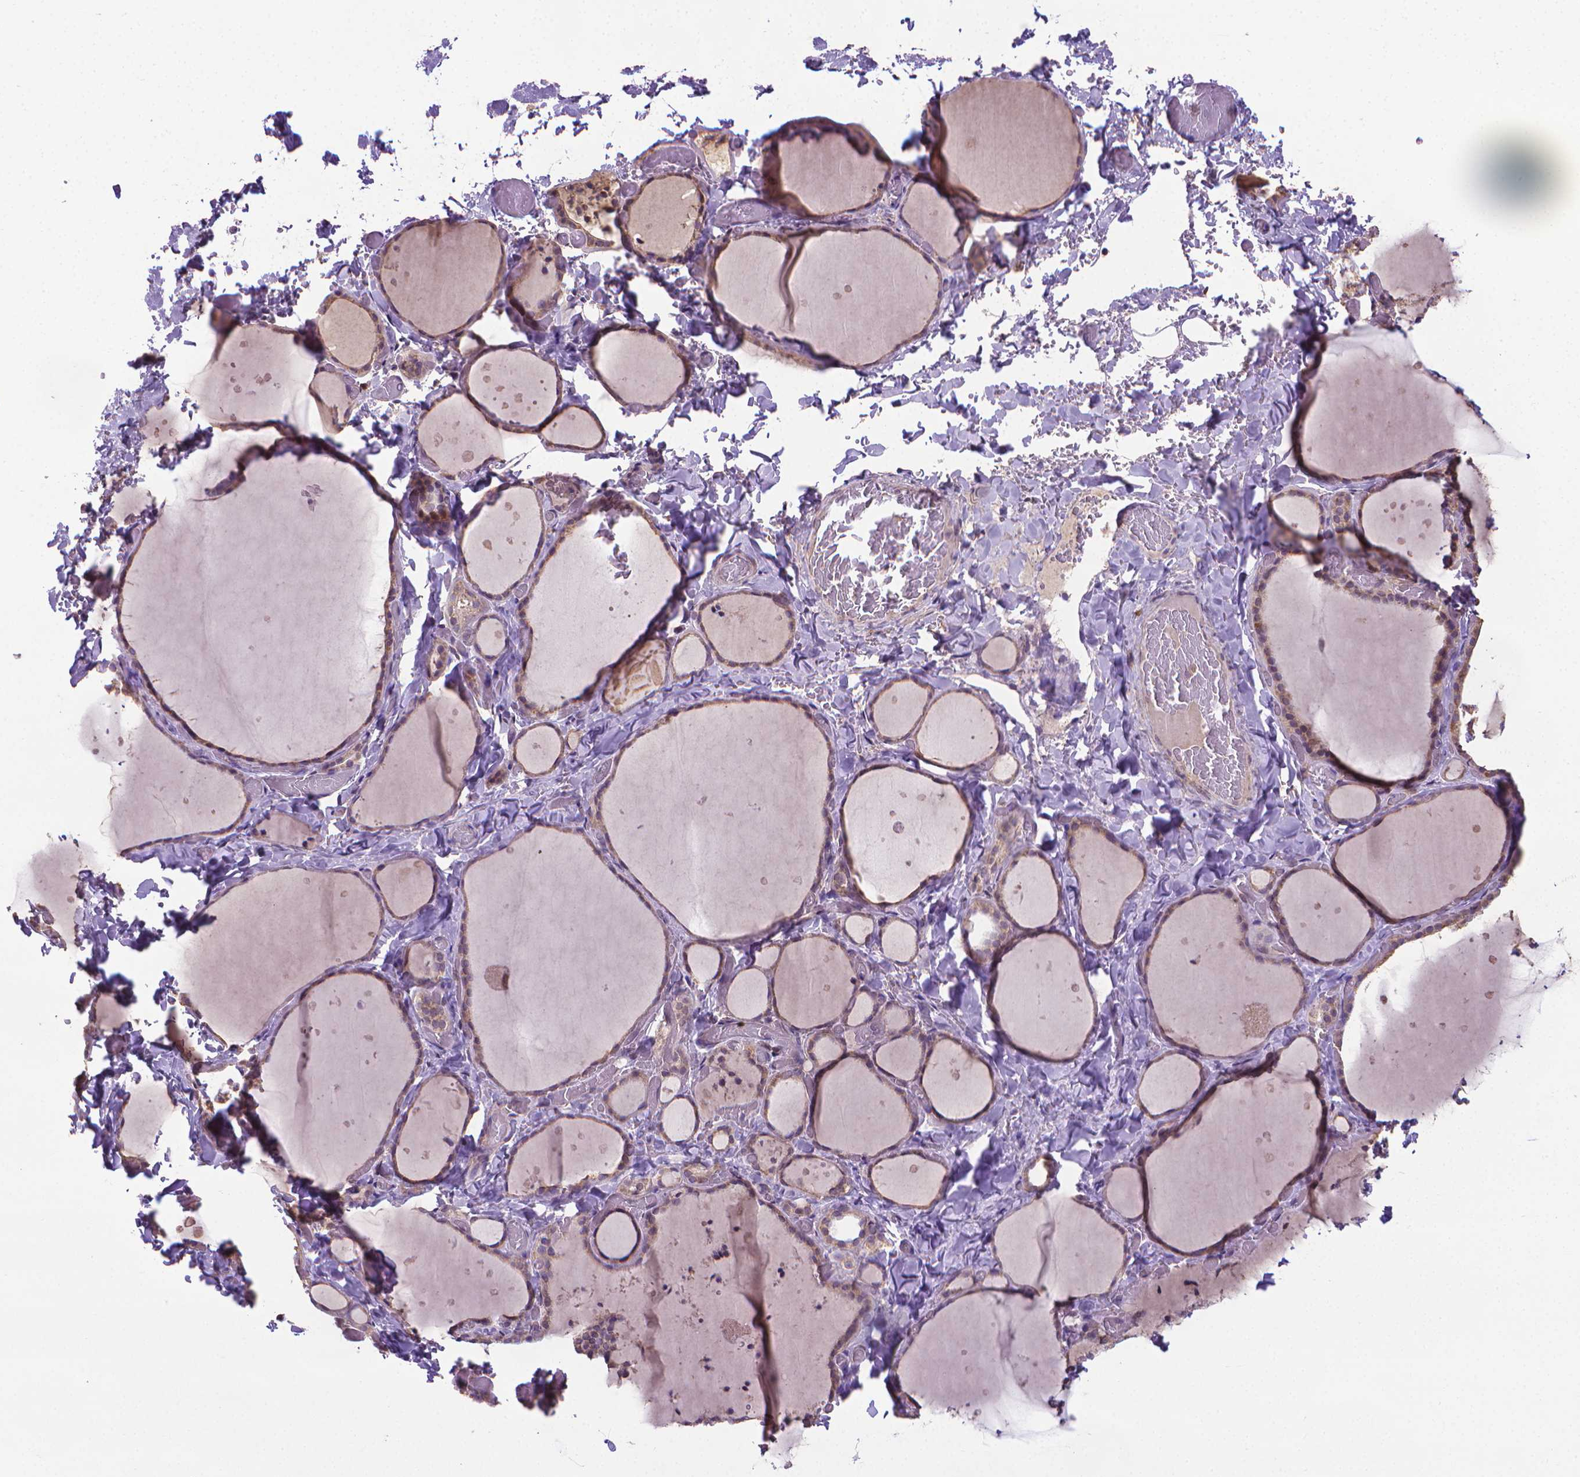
{"staining": {"intensity": "weak", "quantity": "25%-75%", "location": "cytoplasmic/membranous"}, "tissue": "thyroid gland", "cell_type": "Glandular cells", "image_type": "normal", "snomed": [{"axis": "morphology", "description": "Normal tissue, NOS"}, {"axis": "topography", "description": "Thyroid gland"}], "caption": "Brown immunohistochemical staining in benign human thyroid gland shows weak cytoplasmic/membranous positivity in about 25%-75% of glandular cells. Using DAB (3,3'-diaminobenzidine) (brown) and hematoxylin (blue) stains, captured at high magnification using brightfield microscopy.", "gene": "GPR63", "patient": {"sex": "female", "age": 36}}